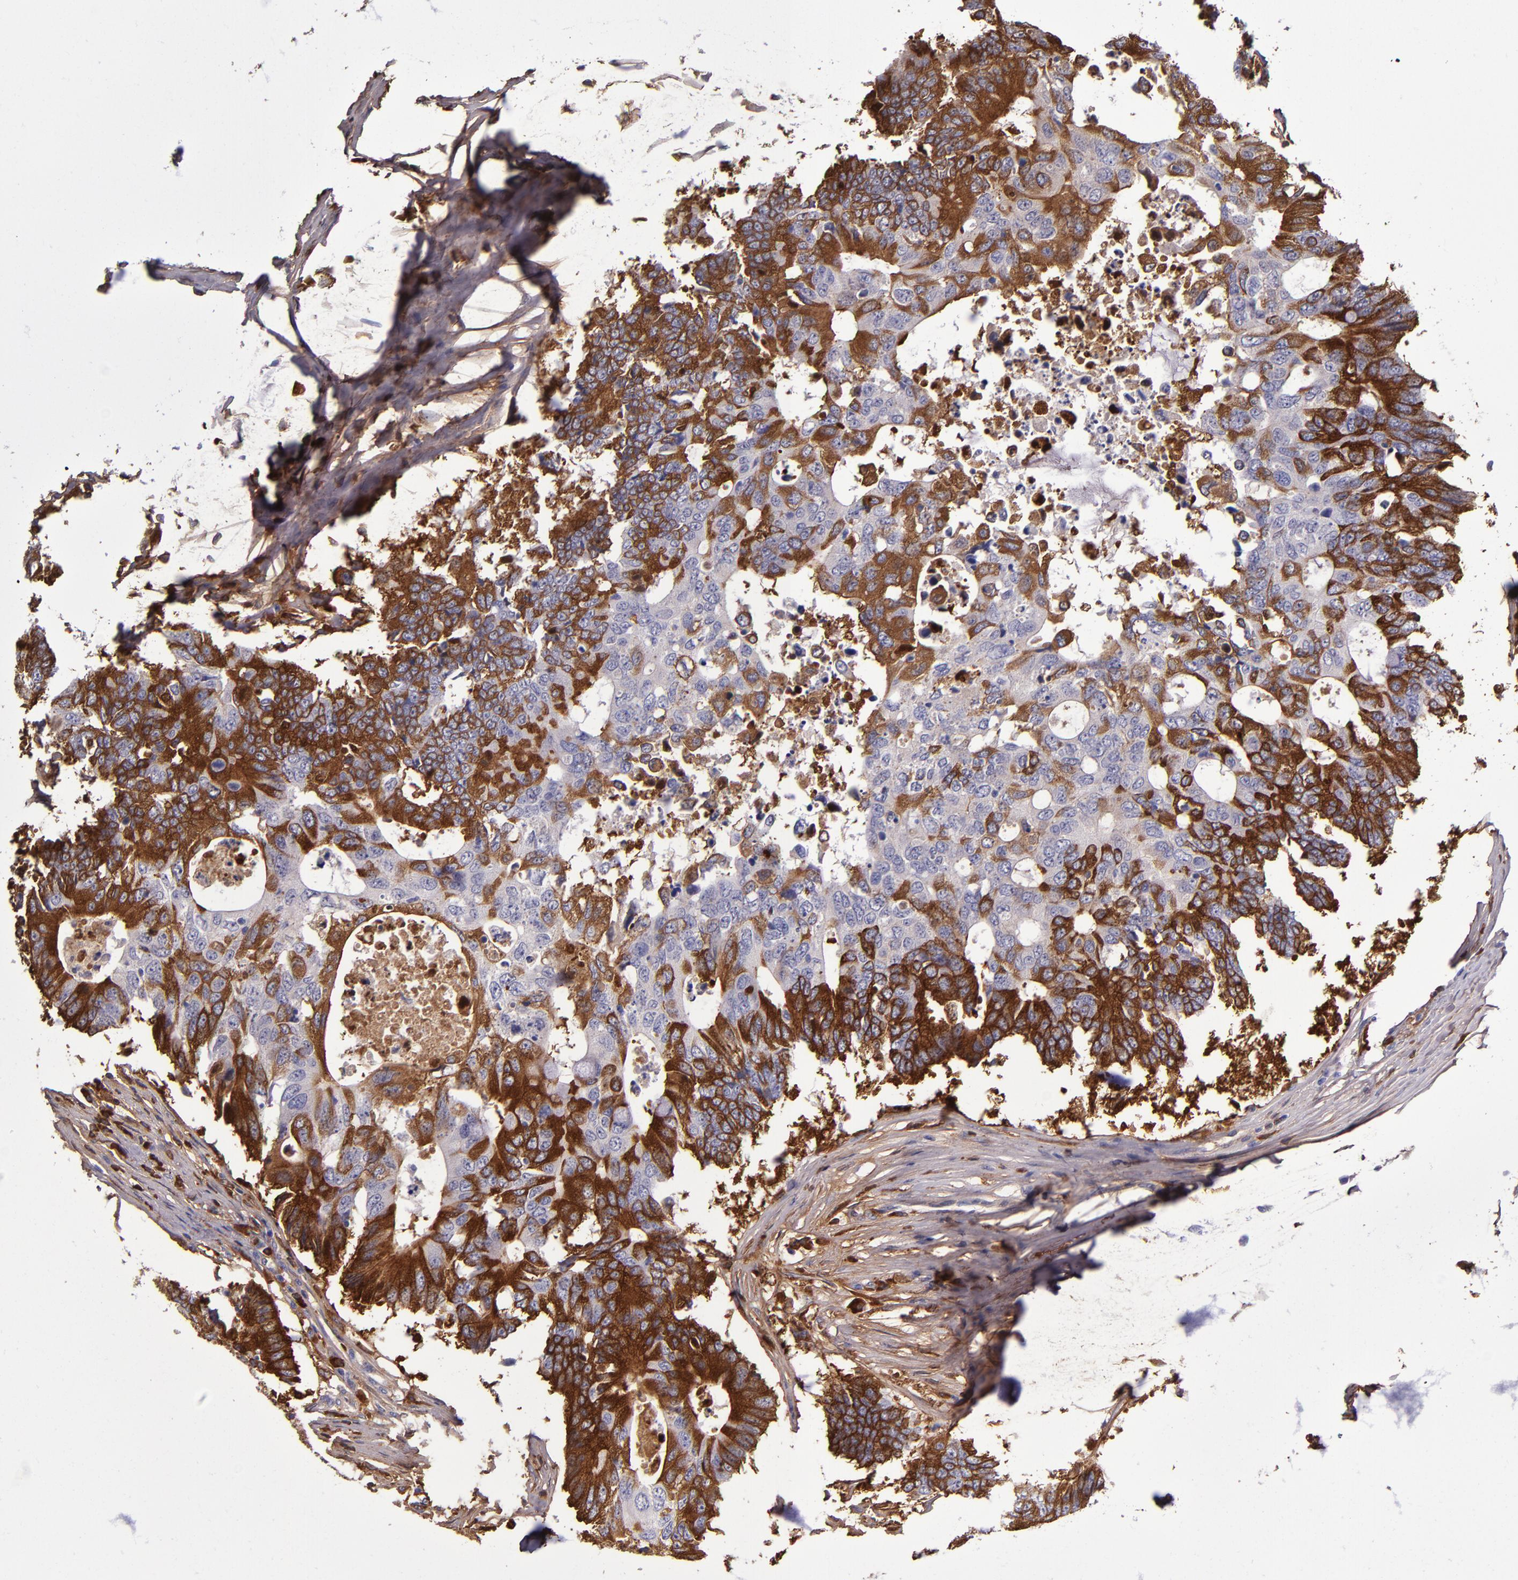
{"staining": {"intensity": "strong", "quantity": "25%-75%", "location": "cytoplasmic/membranous"}, "tissue": "colorectal cancer", "cell_type": "Tumor cells", "image_type": "cancer", "snomed": [{"axis": "morphology", "description": "Adenocarcinoma, NOS"}, {"axis": "topography", "description": "Colon"}], "caption": "Colorectal cancer (adenocarcinoma) stained with immunohistochemistry (IHC) reveals strong cytoplasmic/membranous staining in about 25%-75% of tumor cells.", "gene": "CLEC3B", "patient": {"sex": "male", "age": 71}}